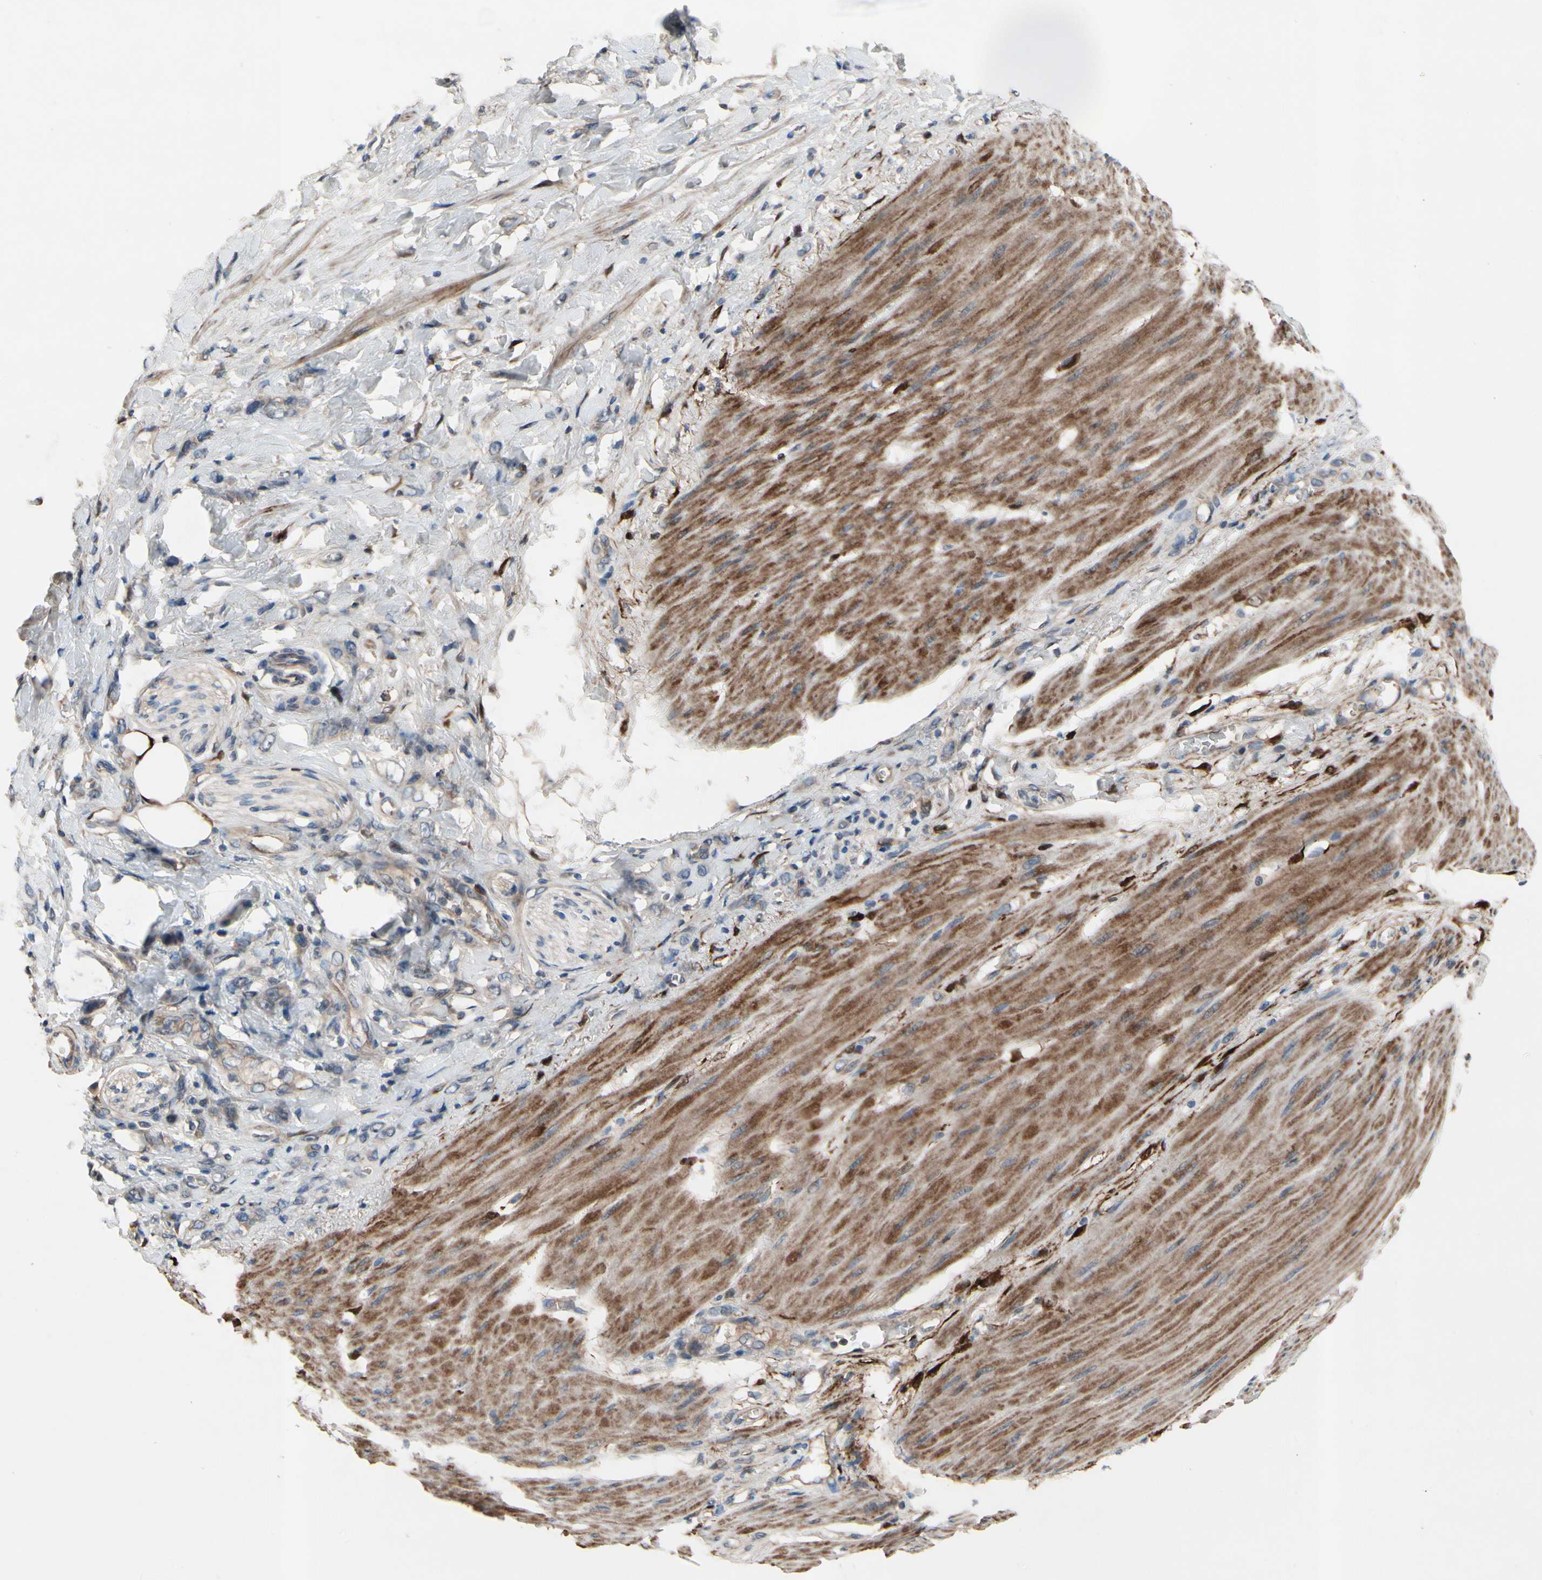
{"staining": {"intensity": "weak", "quantity": ">75%", "location": "cytoplasmic/membranous"}, "tissue": "stomach cancer", "cell_type": "Tumor cells", "image_type": "cancer", "snomed": [{"axis": "morphology", "description": "Adenocarcinoma, NOS"}, {"axis": "topography", "description": "Stomach"}], "caption": "Weak cytoplasmic/membranous protein positivity is seen in approximately >75% of tumor cells in adenocarcinoma (stomach).", "gene": "ICAM5", "patient": {"sex": "male", "age": 82}}